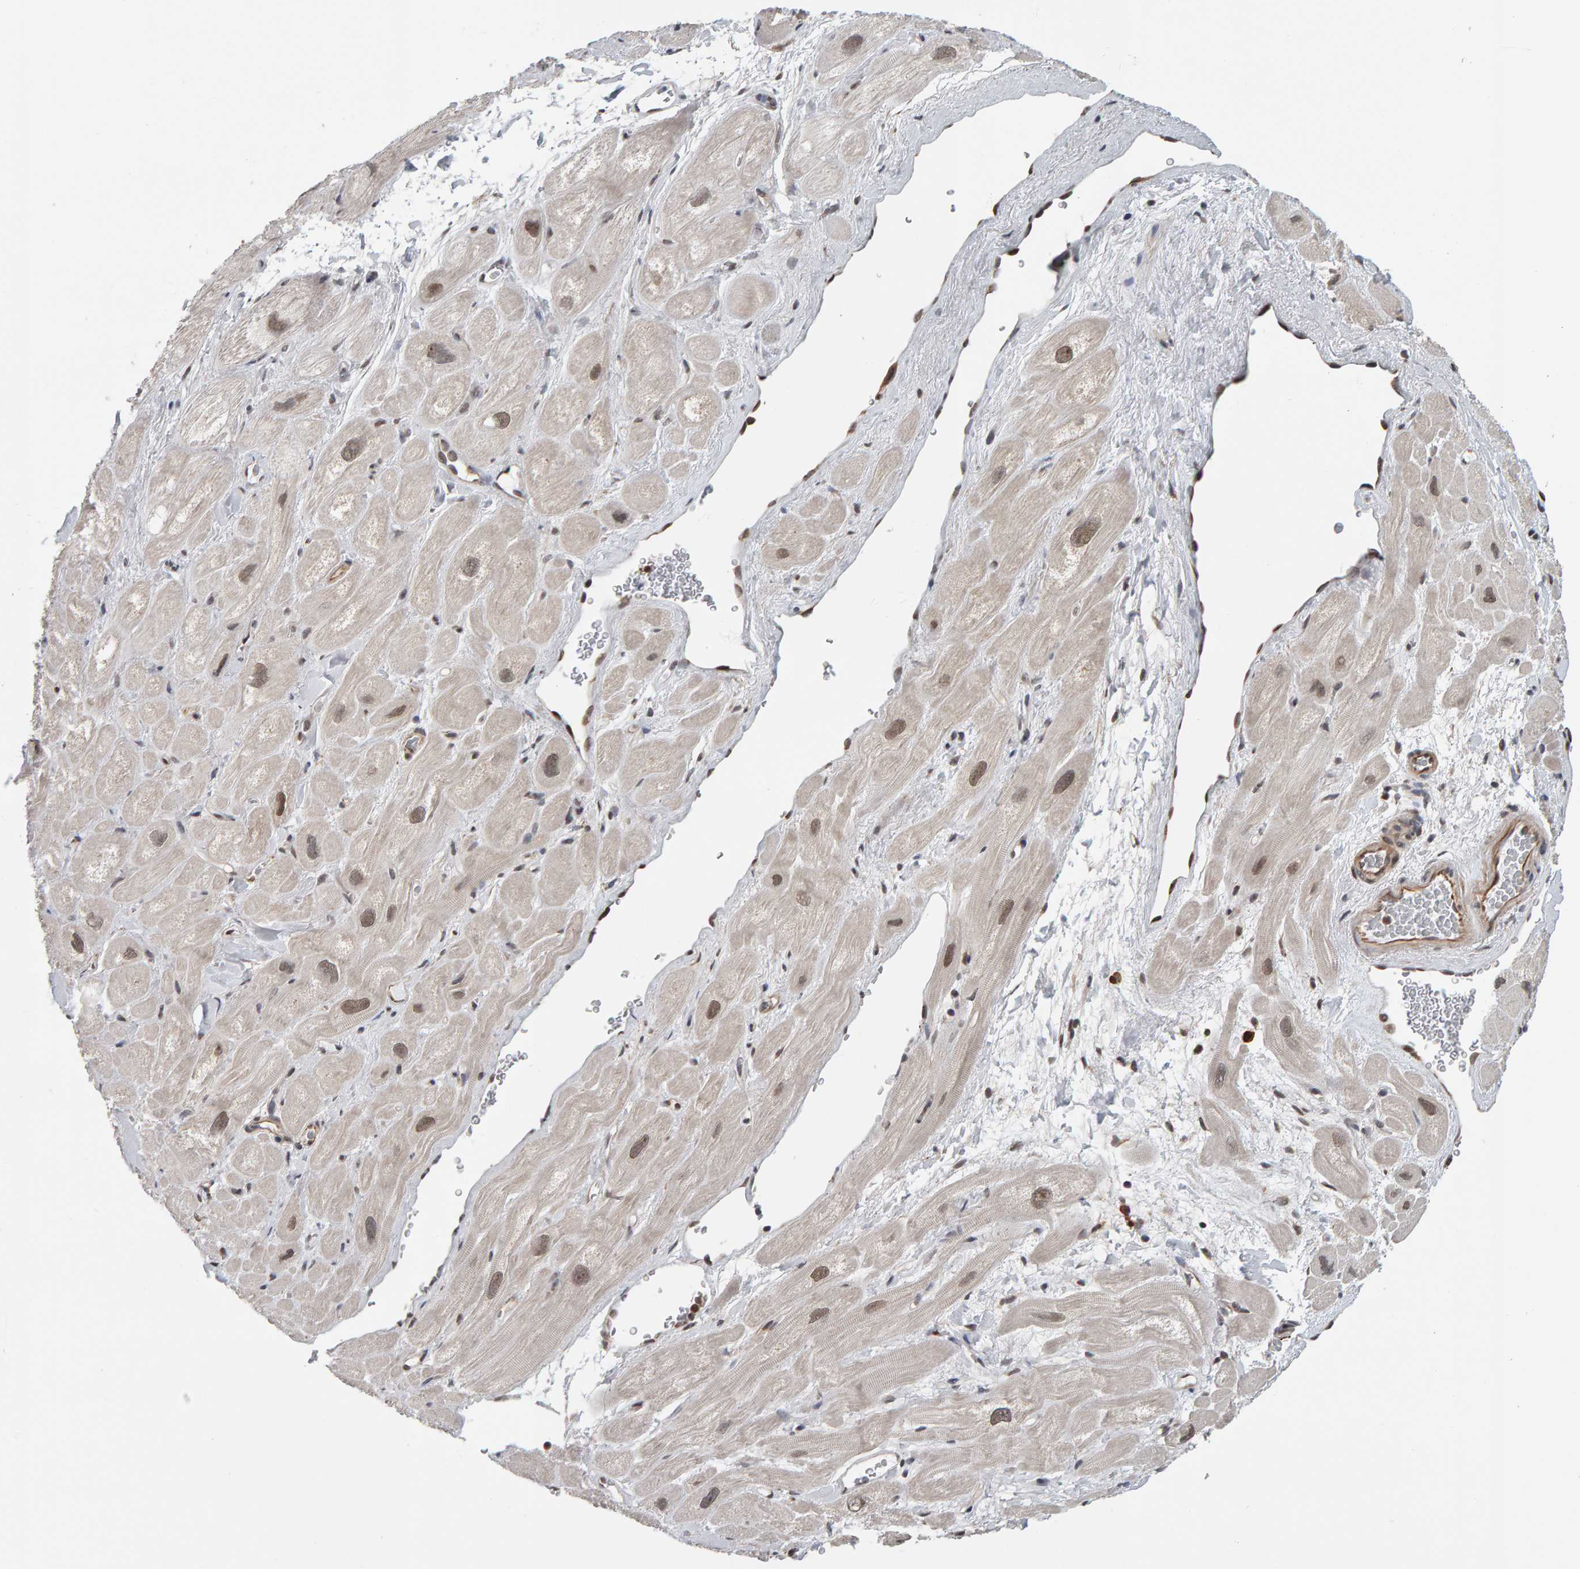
{"staining": {"intensity": "moderate", "quantity": "<25%", "location": "nuclear"}, "tissue": "heart muscle", "cell_type": "Cardiomyocytes", "image_type": "normal", "snomed": [{"axis": "morphology", "description": "Normal tissue, NOS"}, {"axis": "topography", "description": "Heart"}], "caption": "Immunohistochemical staining of unremarkable heart muscle demonstrates moderate nuclear protein expression in approximately <25% of cardiomyocytes.", "gene": "ATF7IP", "patient": {"sex": "male", "age": 49}}